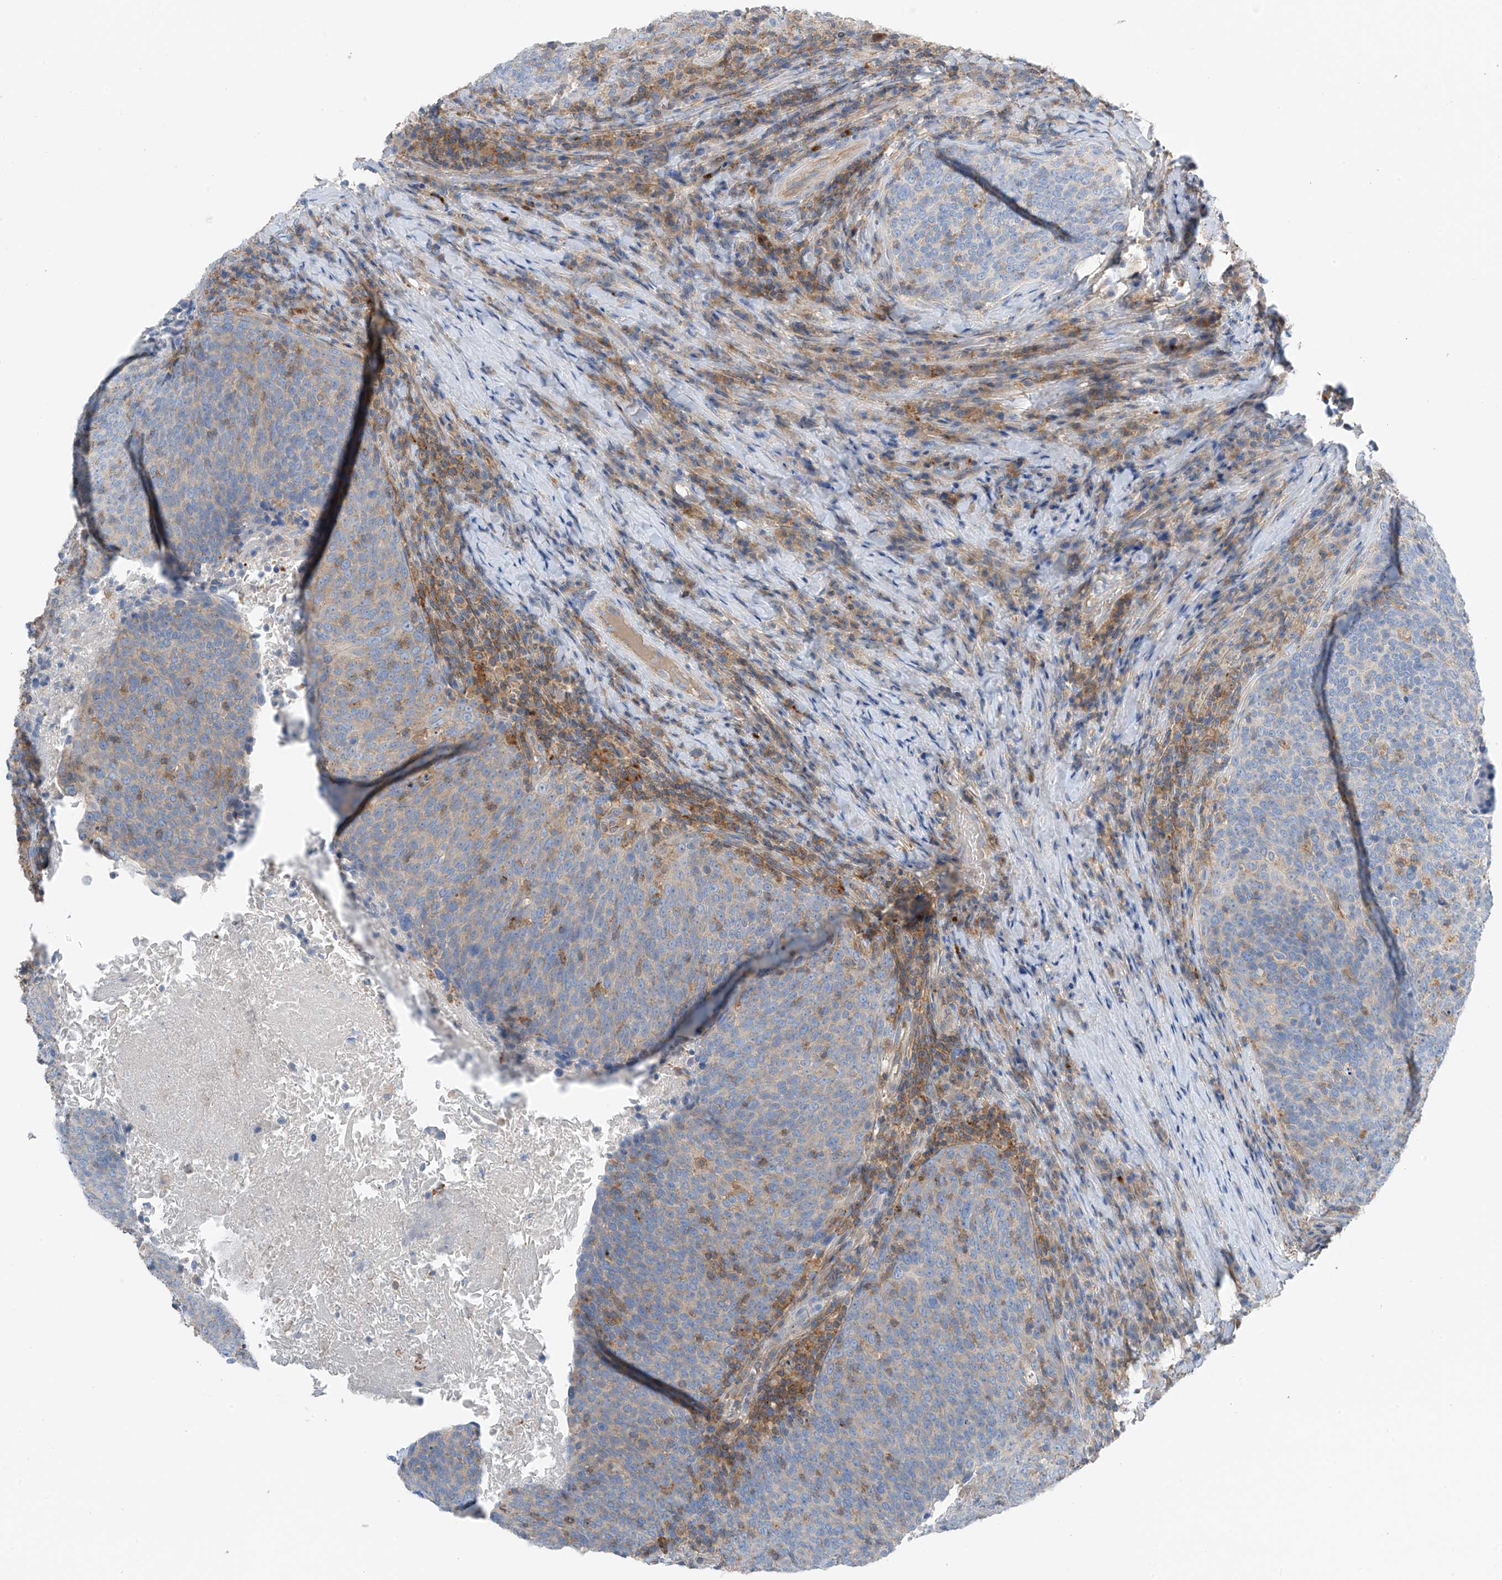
{"staining": {"intensity": "negative", "quantity": "none", "location": "none"}, "tissue": "head and neck cancer", "cell_type": "Tumor cells", "image_type": "cancer", "snomed": [{"axis": "morphology", "description": "Squamous cell carcinoma, NOS"}, {"axis": "morphology", "description": "Squamous cell carcinoma, metastatic, NOS"}, {"axis": "topography", "description": "Lymph node"}, {"axis": "topography", "description": "Head-Neck"}], "caption": "Immunohistochemistry (IHC) micrograph of human squamous cell carcinoma (head and neck) stained for a protein (brown), which reveals no staining in tumor cells.", "gene": "NALCN", "patient": {"sex": "male", "age": 62}}